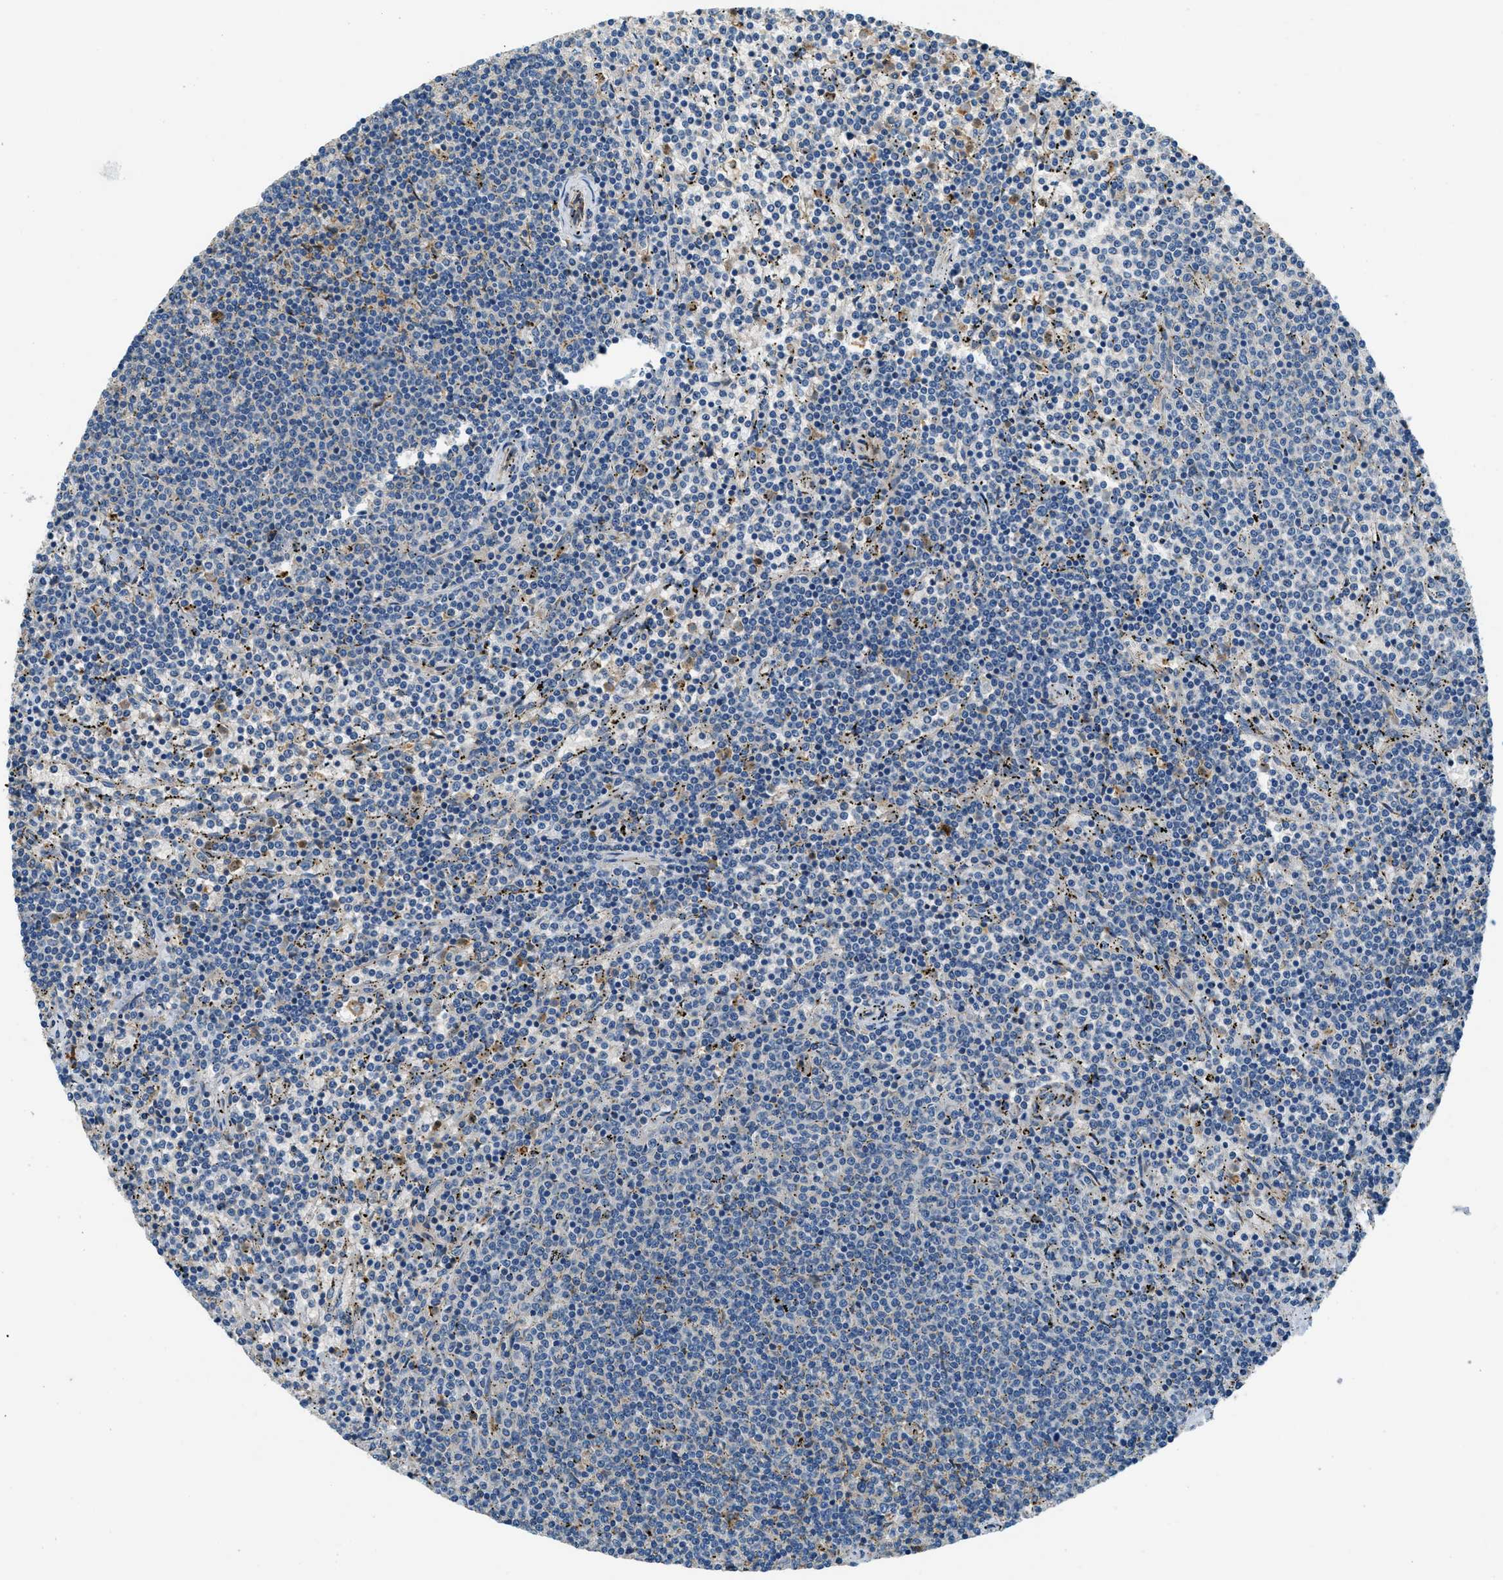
{"staining": {"intensity": "negative", "quantity": "none", "location": "none"}, "tissue": "lymphoma", "cell_type": "Tumor cells", "image_type": "cancer", "snomed": [{"axis": "morphology", "description": "Malignant lymphoma, non-Hodgkin's type, Low grade"}, {"axis": "topography", "description": "Spleen"}], "caption": "Immunohistochemistry (IHC) micrograph of human malignant lymphoma, non-Hodgkin's type (low-grade) stained for a protein (brown), which displays no expression in tumor cells.", "gene": "GIMAP8", "patient": {"sex": "female", "age": 50}}